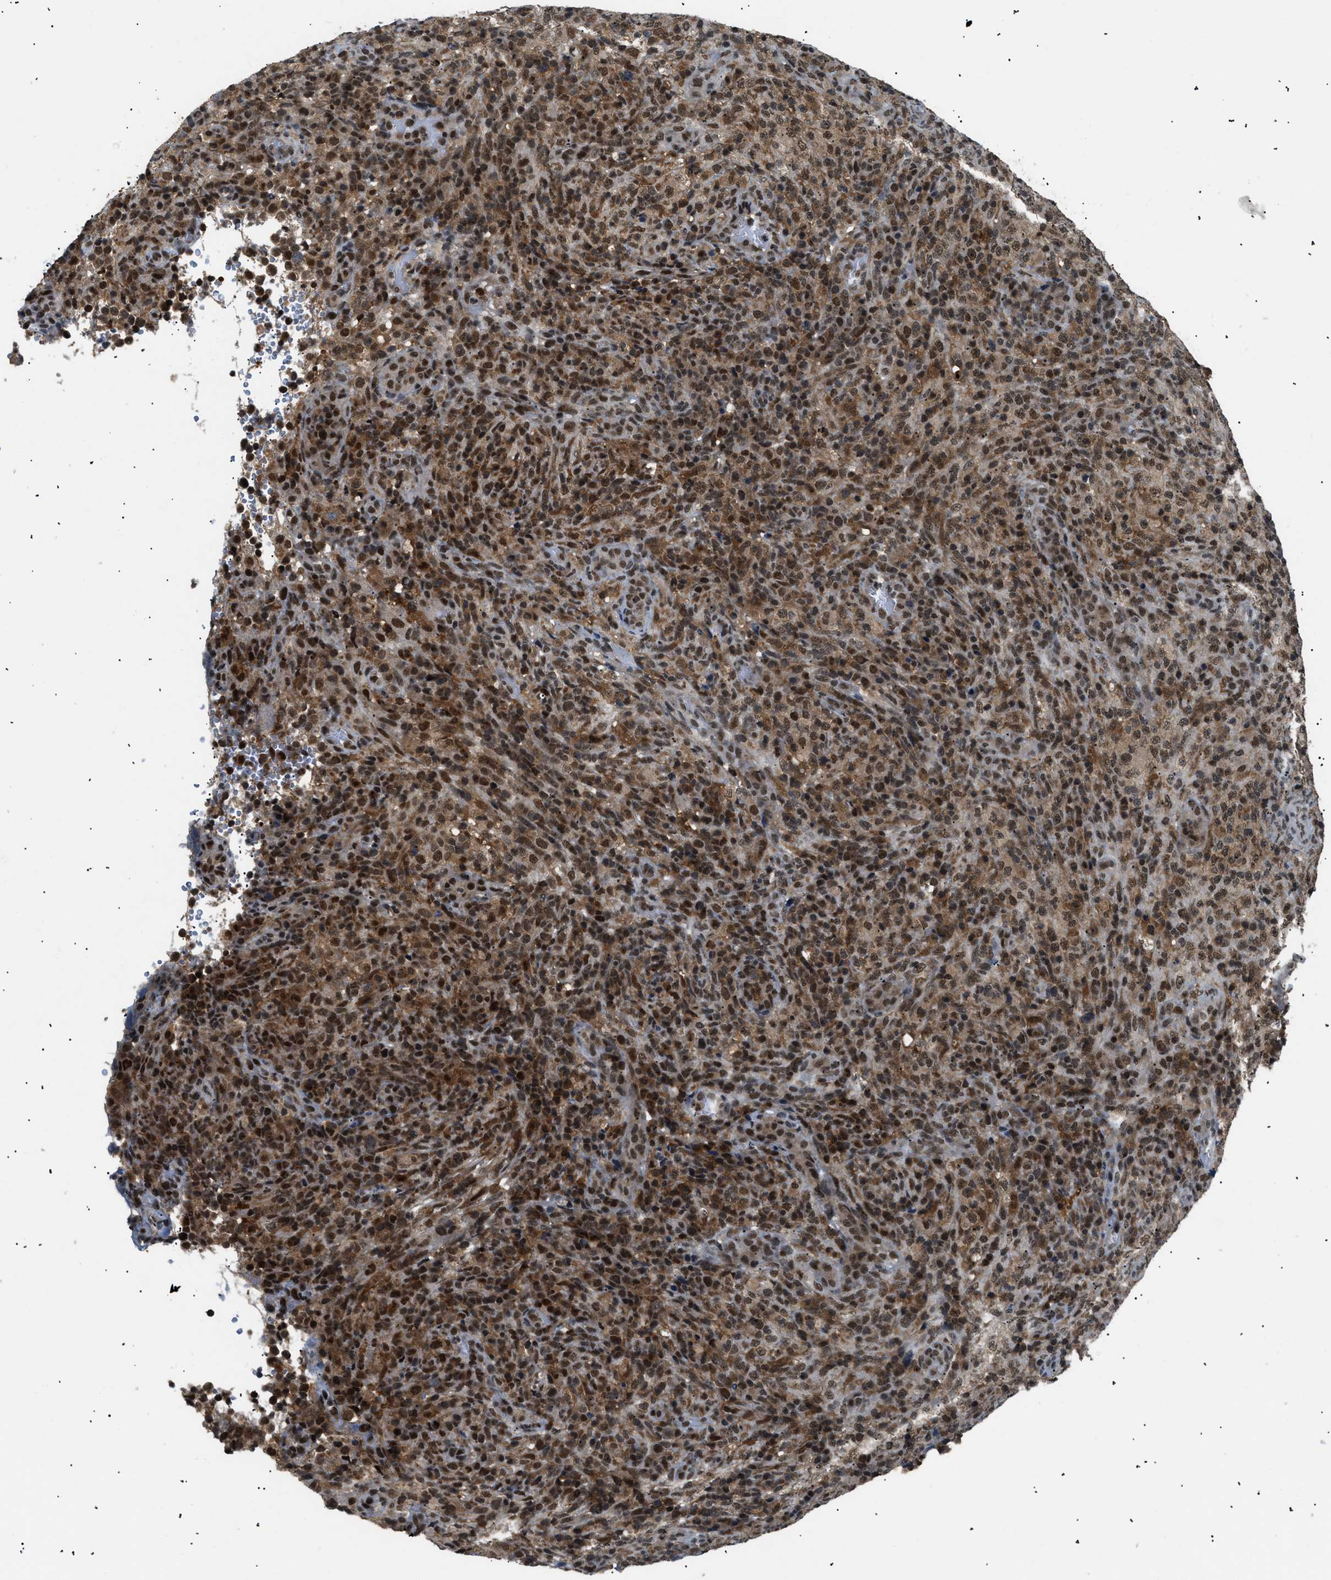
{"staining": {"intensity": "strong", "quantity": ">75%", "location": "nuclear"}, "tissue": "lymphoma", "cell_type": "Tumor cells", "image_type": "cancer", "snomed": [{"axis": "morphology", "description": "Malignant lymphoma, non-Hodgkin's type, High grade"}, {"axis": "topography", "description": "Lymph node"}], "caption": "DAB (3,3'-diaminobenzidine) immunohistochemical staining of lymphoma demonstrates strong nuclear protein staining in approximately >75% of tumor cells.", "gene": "RBM5", "patient": {"sex": "female", "age": 76}}